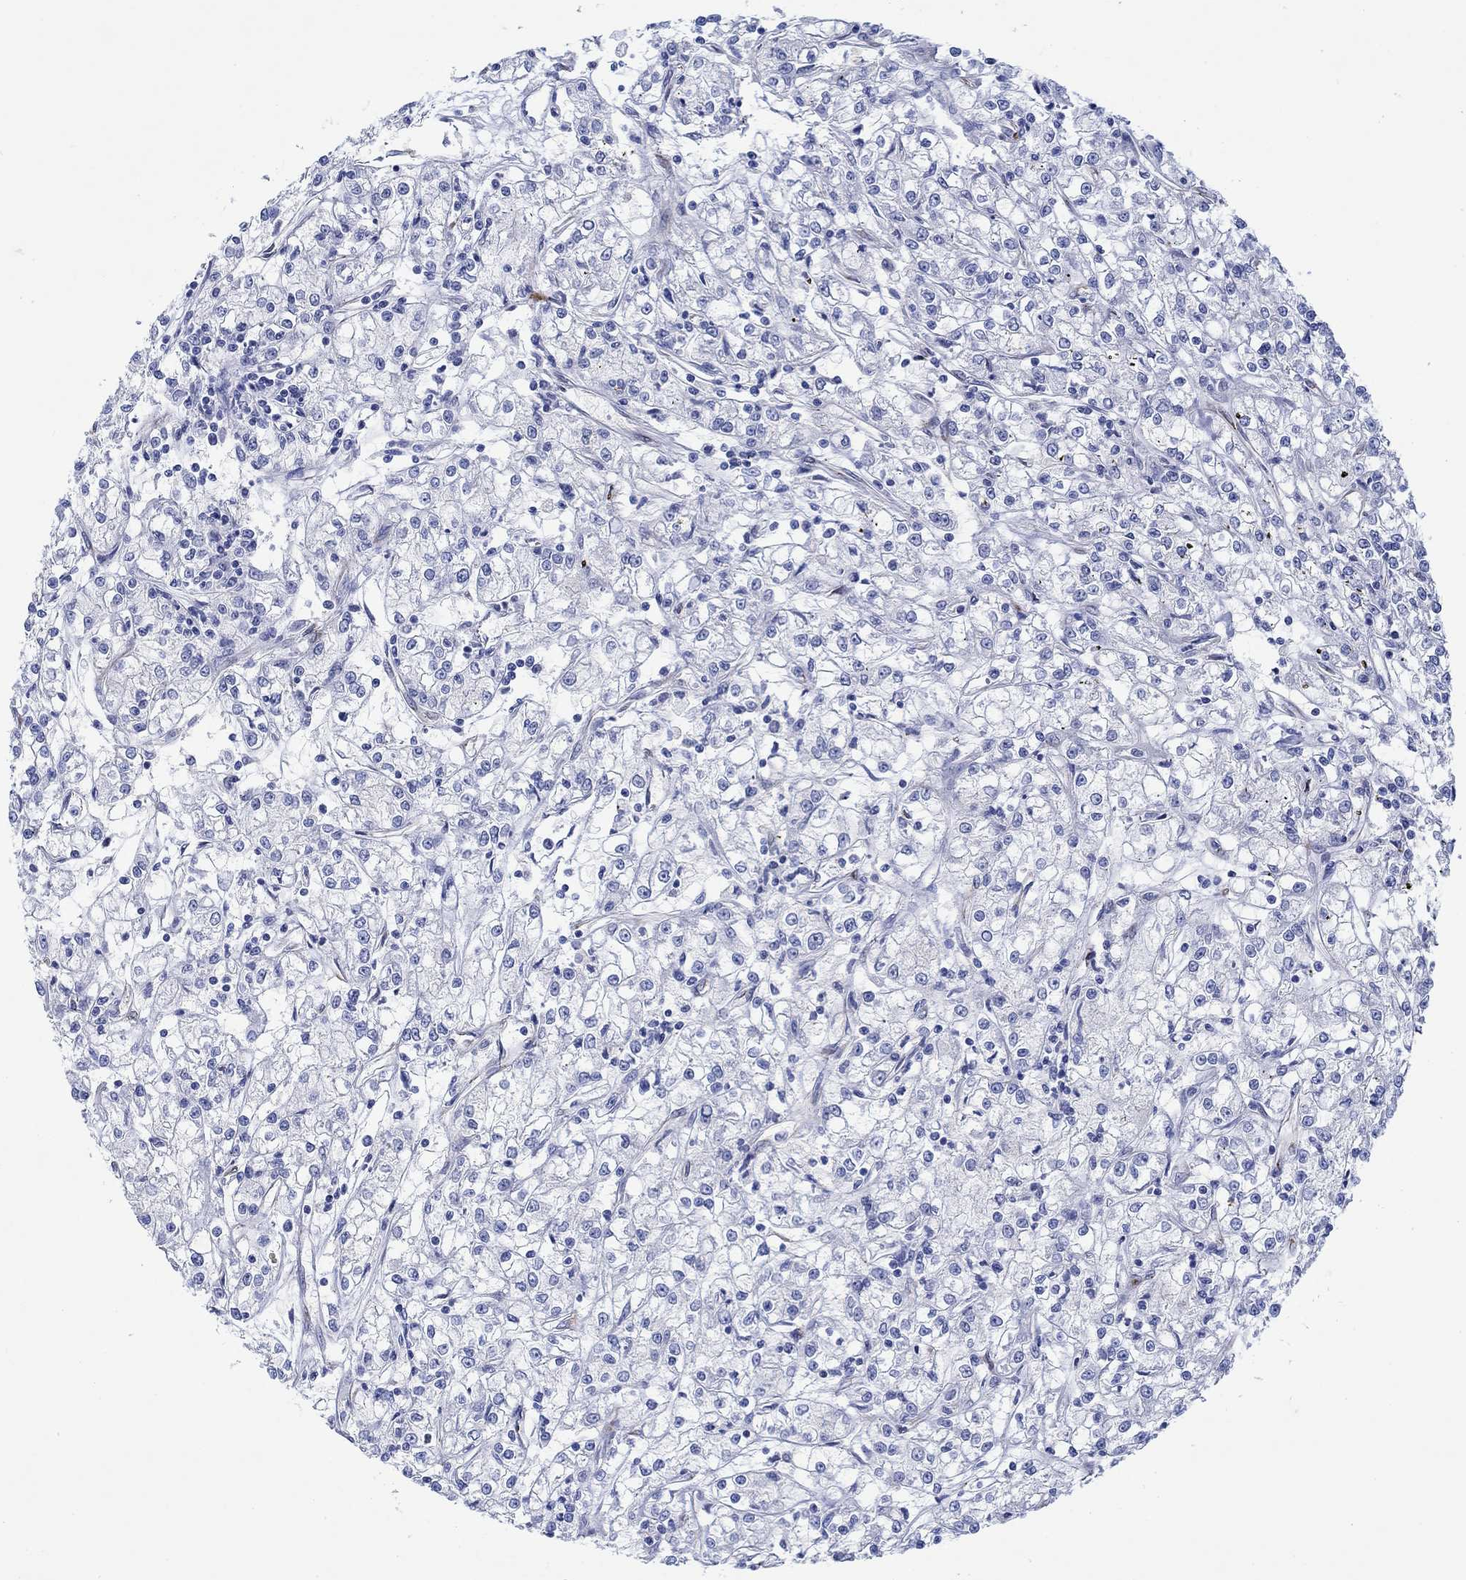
{"staining": {"intensity": "negative", "quantity": "none", "location": "none"}, "tissue": "renal cancer", "cell_type": "Tumor cells", "image_type": "cancer", "snomed": [{"axis": "morphology", "description": "Adenocarcinoma, NOS"}, {"axis": "topography", "description": "Kidney"}], "caption": "Tumor cells show no significant staining in renal cancer.", "gene": "KSR2", "patient": {"sex": "female", "age": 59}}